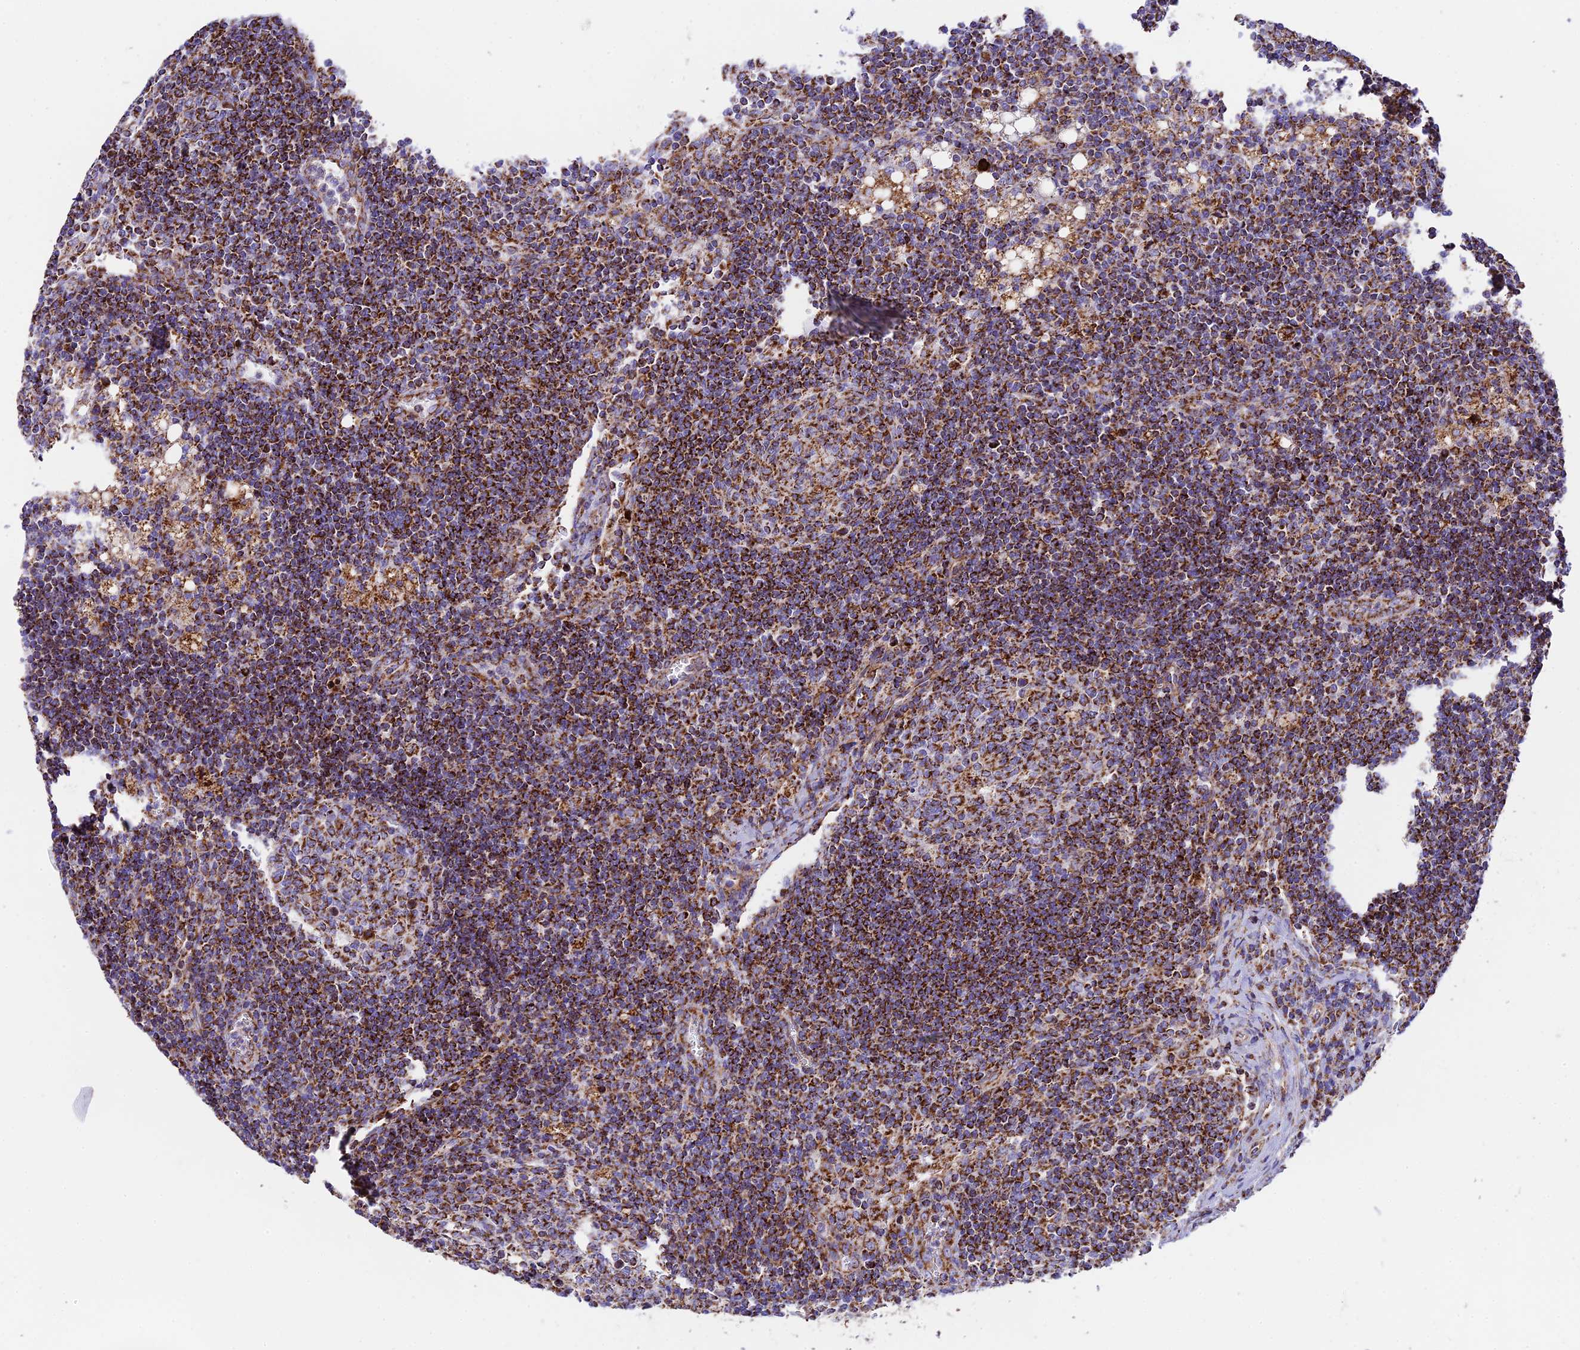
{"staining": {"intensity": "strong", "quantity": ">75%", "location": "cytoplasmic/membranous"}, "tissue": "lymph node", "cell_type": "Germinal center cells", "image_type": "normal", "snomed": [{"axis": "morphology", "description": "Normal tissue, NOS"}, {"axis": "topography", "description": "Lymph node"}], "caption": "IHC histopathology image of normal lymph node stained for a protein (brown), which displays high levels of strong cytoplasmic/membranous staining in about >75% of germinal center cells.", "gene": "CHCHD3", "patient": {"sex": "female", "age": 73}}